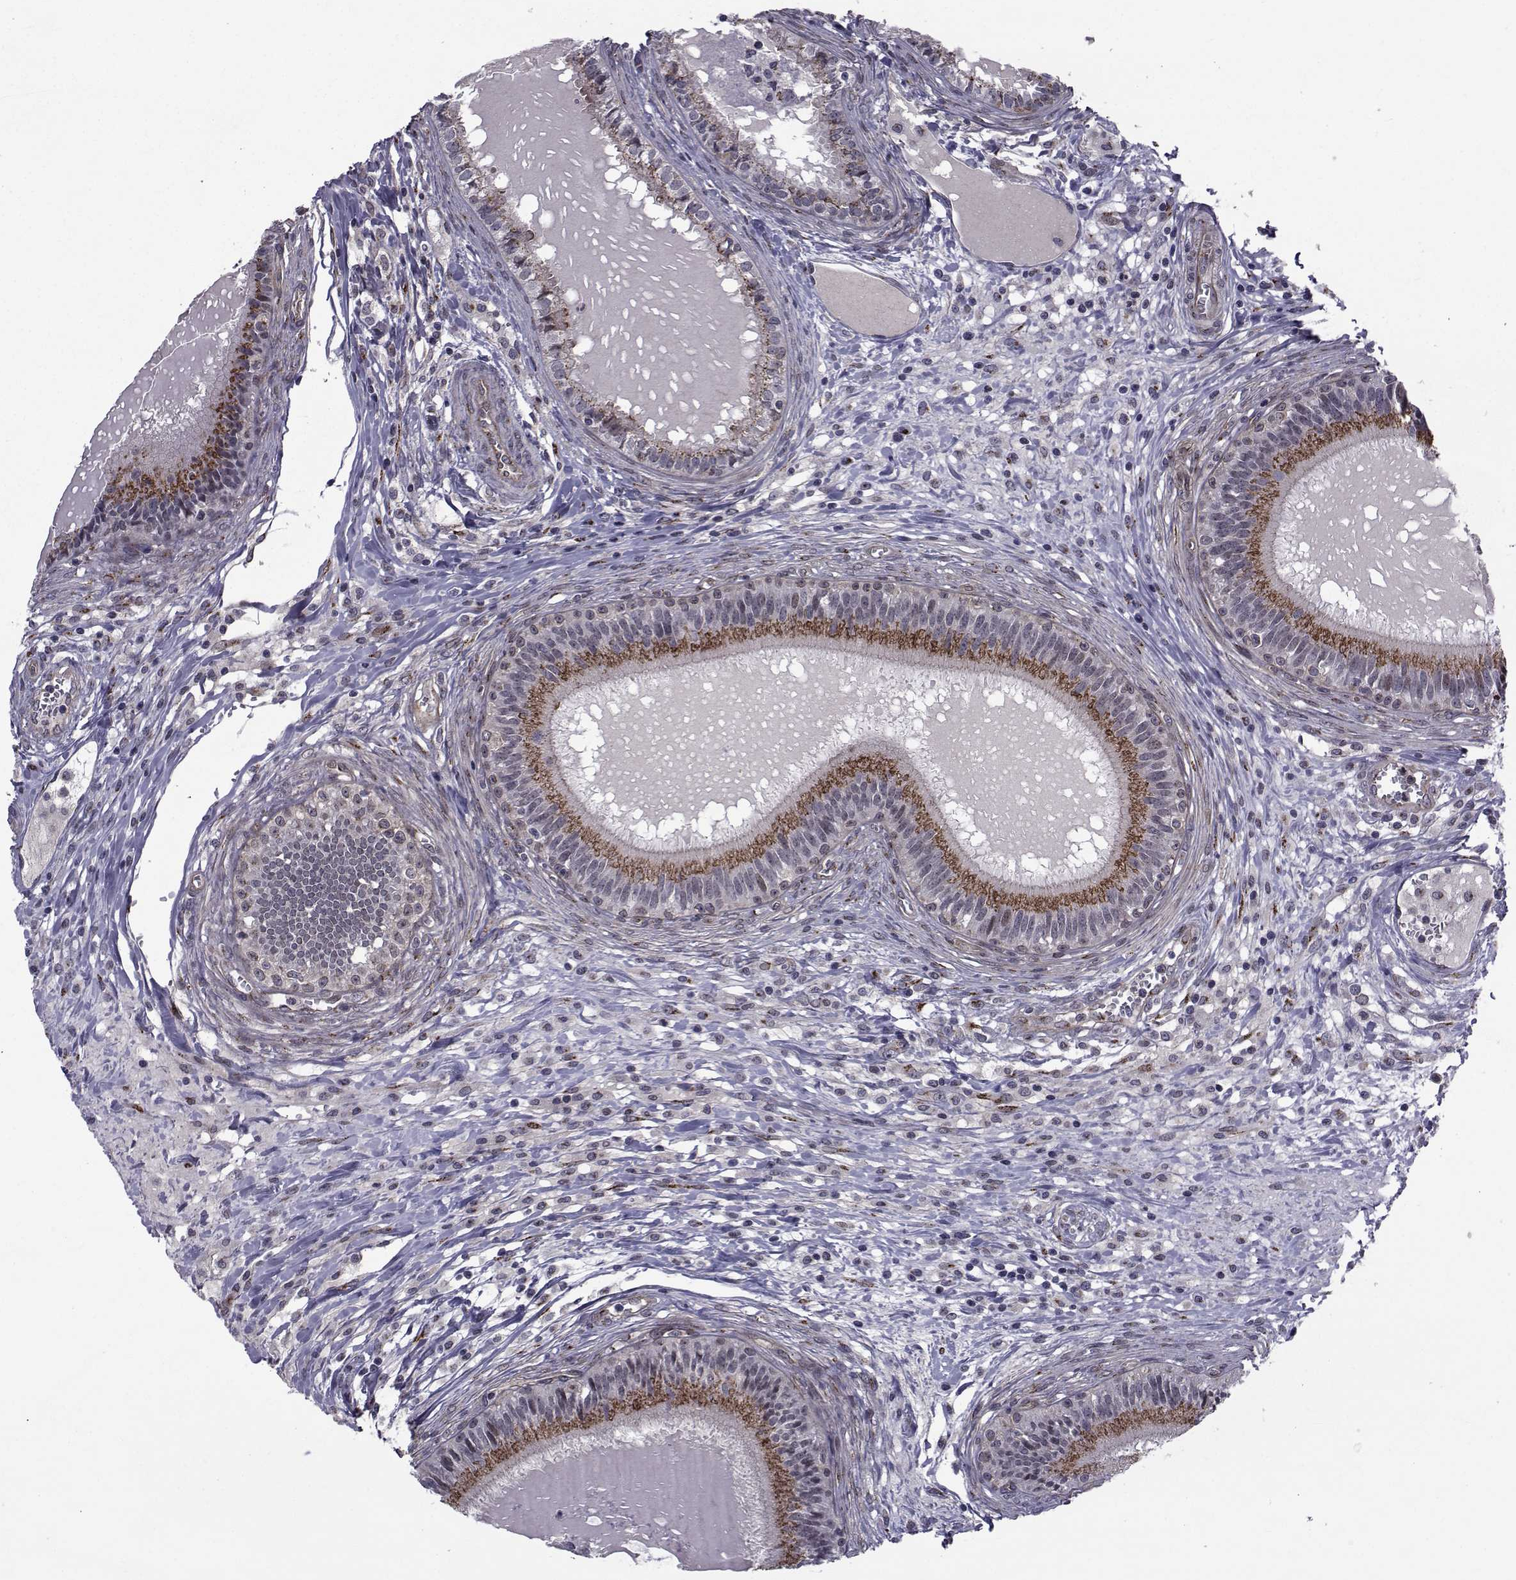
{"staining": {"intensity": "strong", "quantity": "25%-75%", "location": "cytoplasmic/membranous"}, "tissue": "epididymis", "cell_type": "Glandular cells", "image_type": "normal", "snomed": [{"axis": "morphology", "description": "Normal tissue, NOS"}, {"axis": "topography", "description": "Epididymis"}], "caption": "This is a micrograph of immunohistochemistry (IHC) staining of normal epididymis, which shows strong positivity in the cytoplasmic/membranous of glandular cells.", "gene": "ATP6V1C2", "patient": {"sex": "male", "age": 27}}